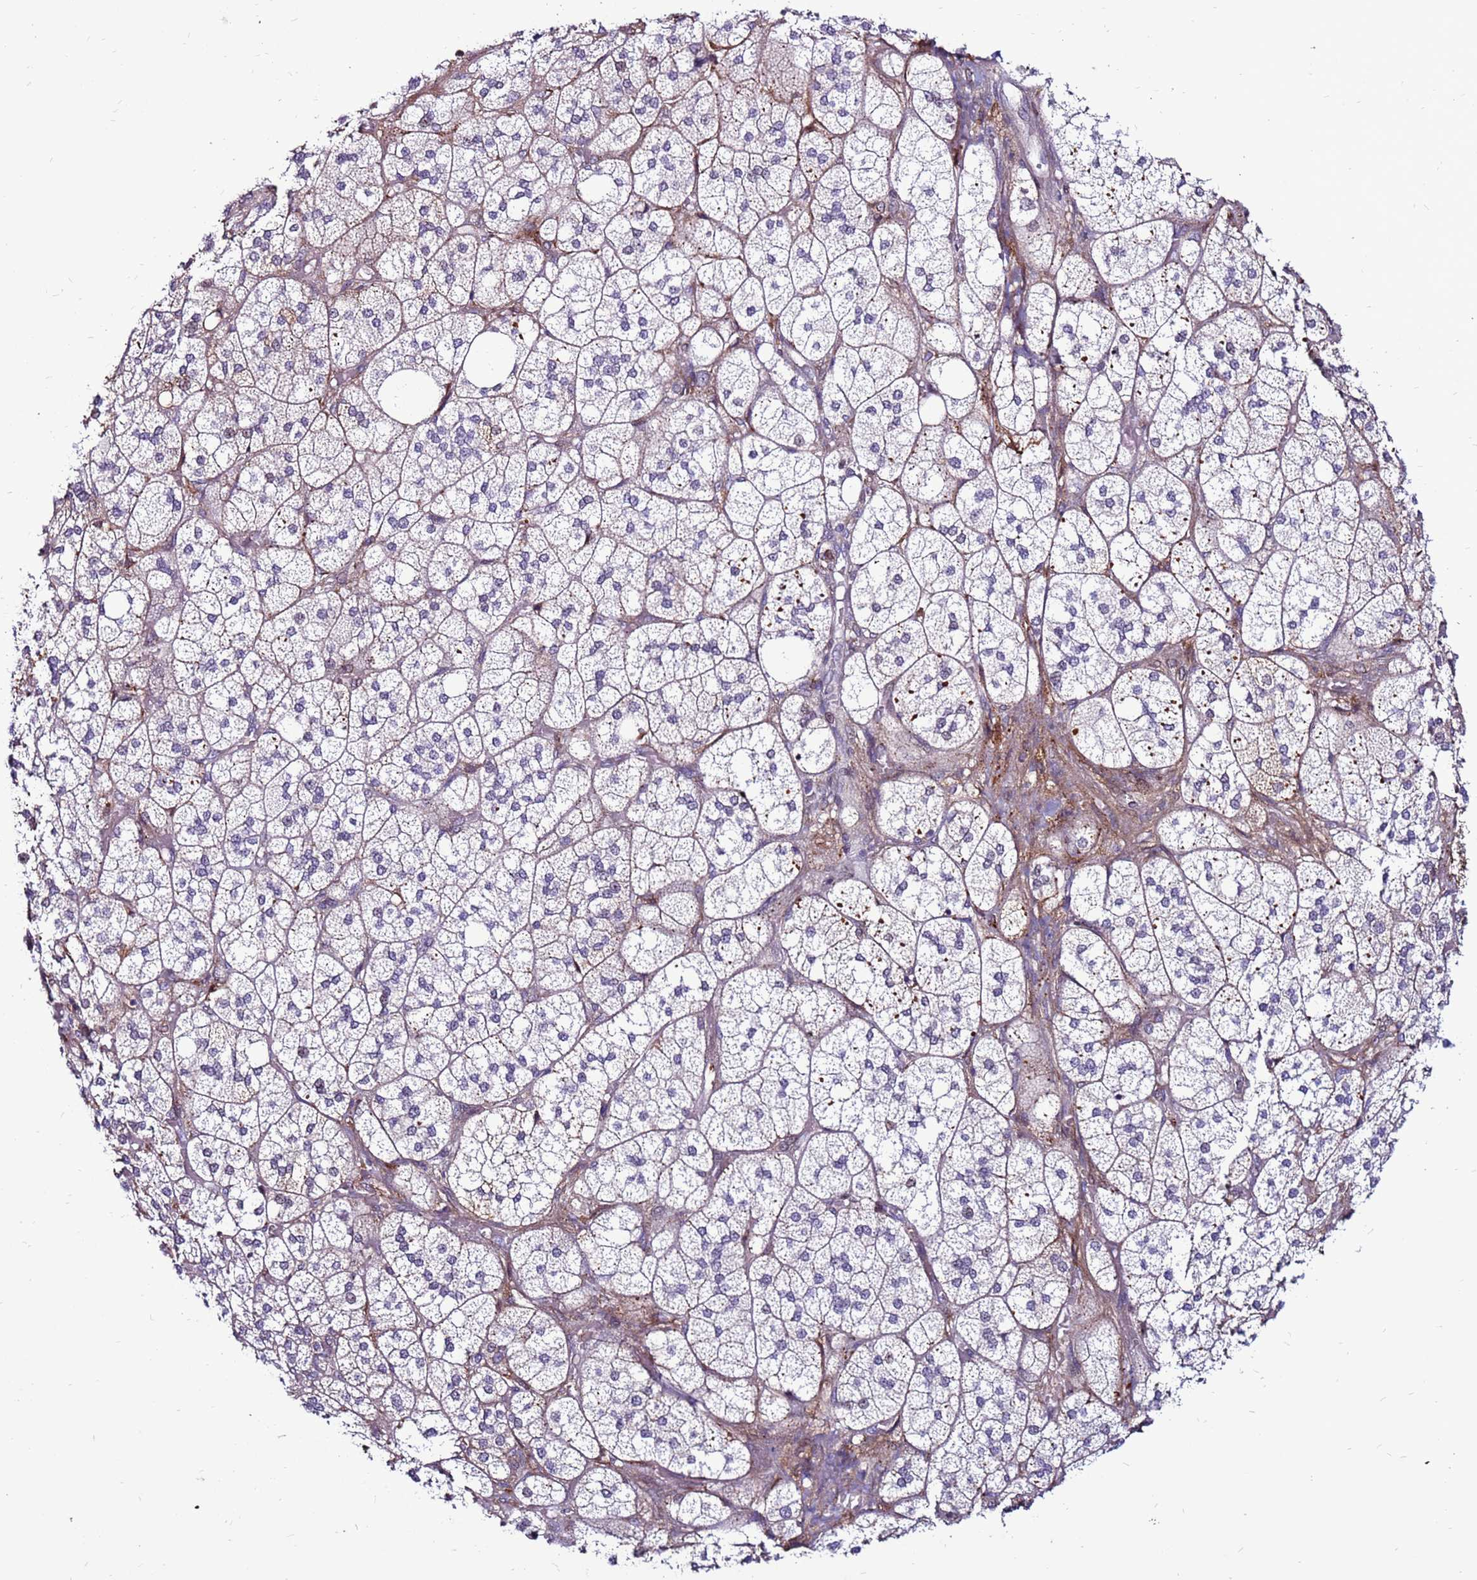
{"staining": {"intensity": "moderate", "quantity": "25%-75%", "location": "cytoplasmic/membranous"}, "tissue": "adrenal gland", "cell_type": "Glandular cells", "image_type": "normal", "snomed": [{"axis": "morphology", "description": "Normal tissue, NOS"}, {"axis": "topography", "description": "Adrenal gland"}], "caption": "Adrenal gland stained with DAB (3,3'-diaminobenzidine) immunohistochemistry reveals medium levels of moderate cytoplasmic/membranous positivity in approximately 25%-75% of glandular cells.", "gene": "CCDC71", "patient": {"sex": "male", "age": 61}}